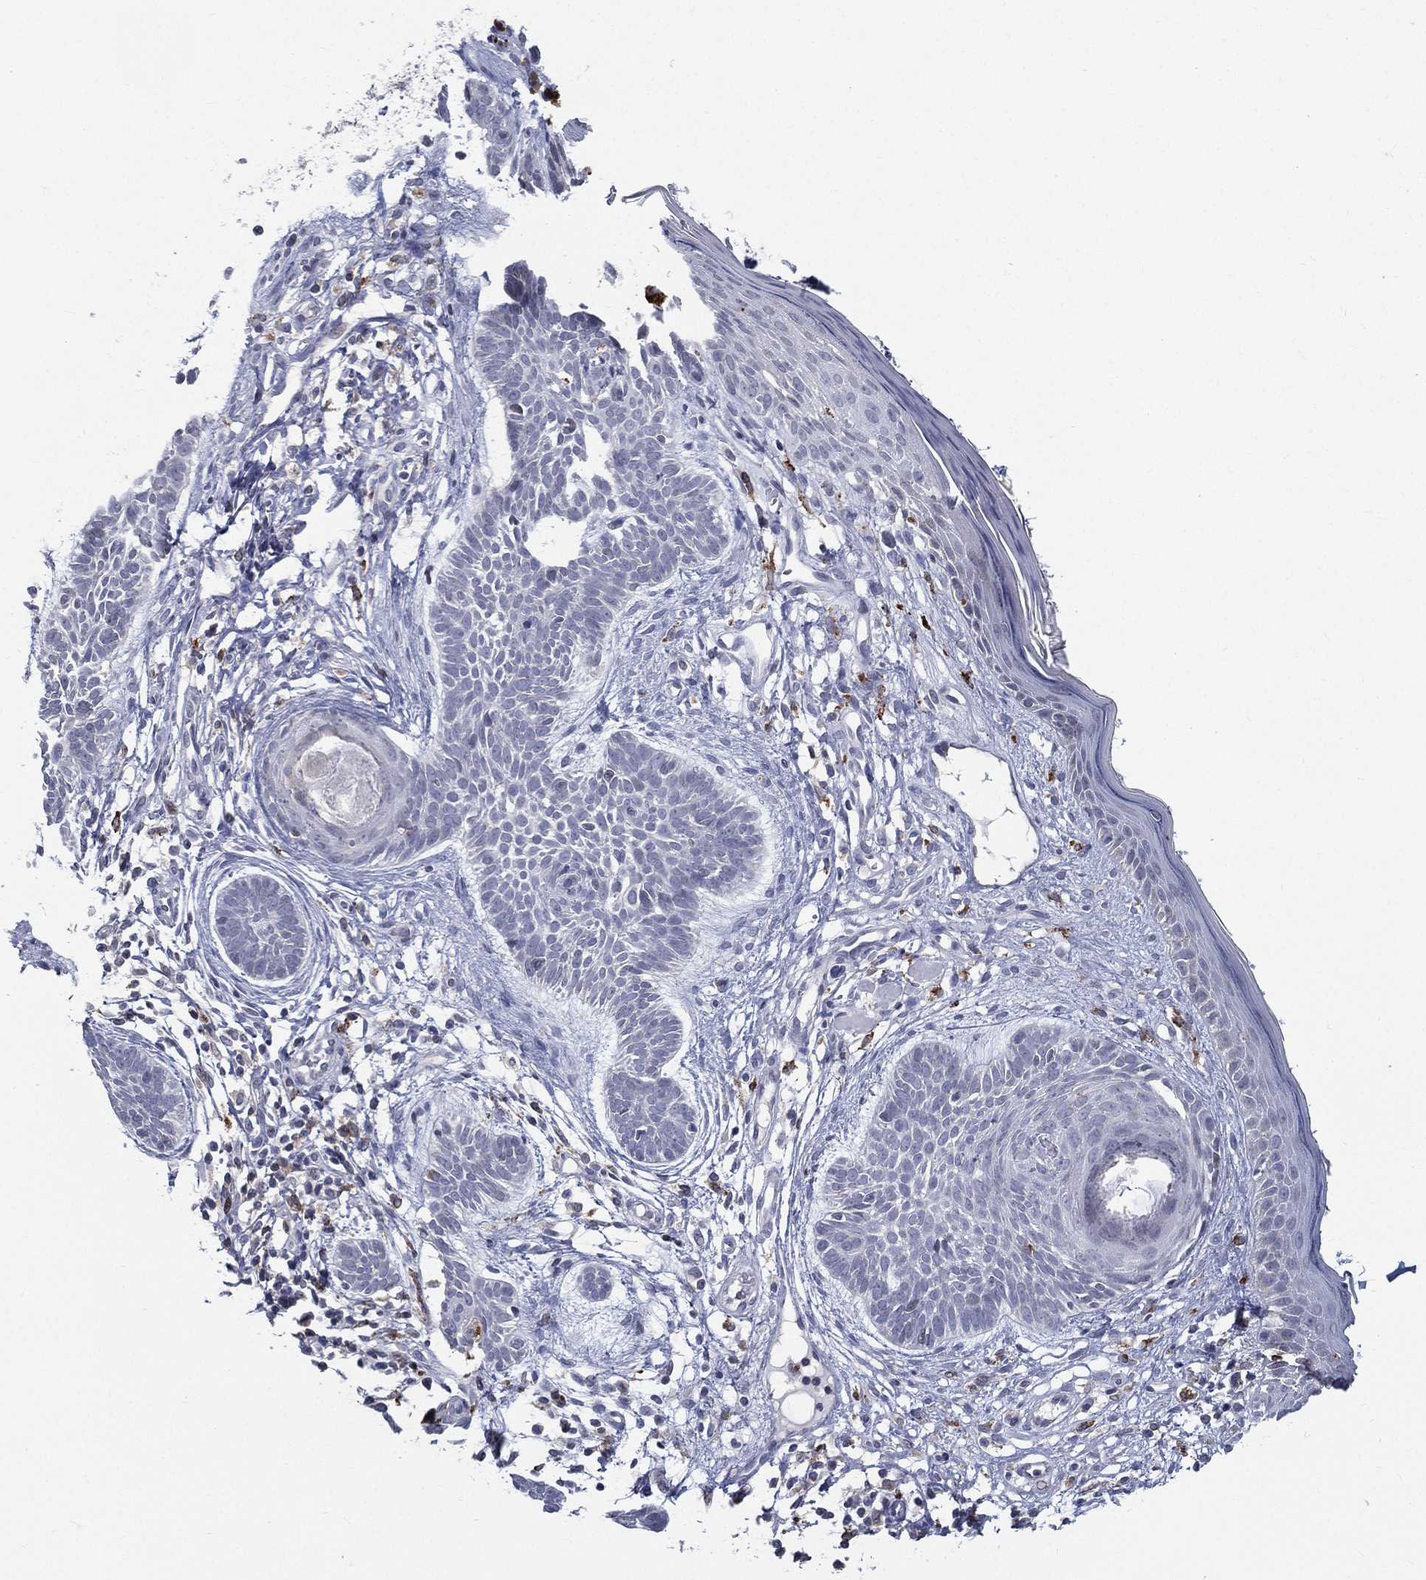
{"staining": {"intensity": "negative", "quantity": "none", "location": "none"}, "tissue": "skin cancer", "cell_type": "Tumor cells", "image_type": "cancer", "snomed": [{"axis": "morphology", "description": "Basal cell carcinoma"}, {"axis": "topography", "description": "Skin"}], "caption": "Tumor cells are negative for brown protein staining in skin cancer (basal cell carcinoma).", "gene": "EVI2B", "patient": {"sex": "male", "age": 85}}